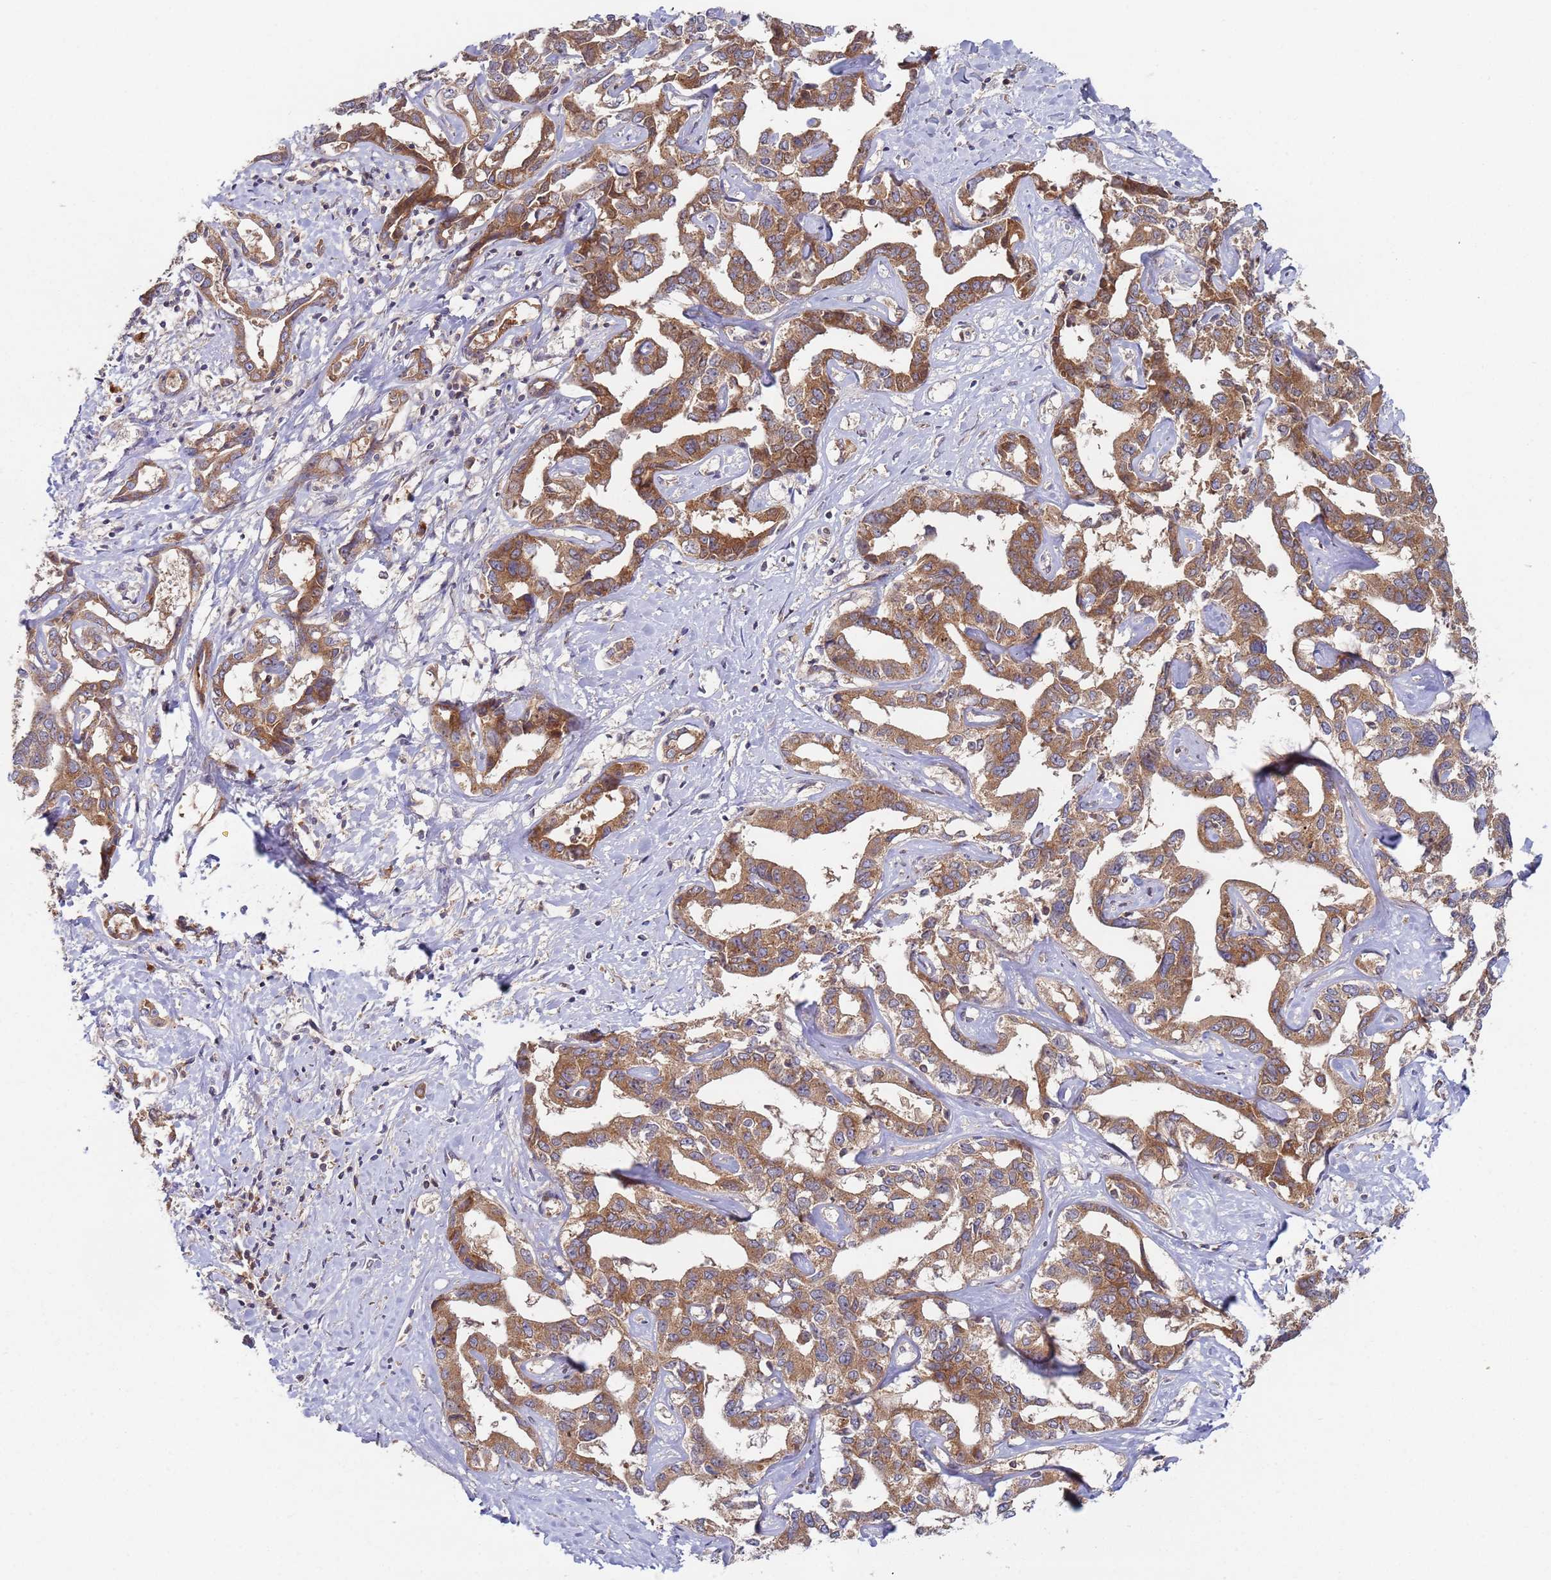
{"staining": {"intensity": "moderate", "quantity": ">75%", "location": "cytoplasmic/membranous"}, "tissue": "liver cancer", "cell_type": "Tumor cells", "image_type": "cancer", "snomed": [{"axis": "morphology", "description": "Cholangiocarcinoma"}, {"axis": "topography", "description": "Liver"}], "caption": "This histopathology image displays liver cholangiocarcinoma stained with immunohistochemistry (IHC) to label a protein in brown. The cytoplasmic/membranous of tumor cells show moderate positivity for the protein. Nuclei are counter-stained blue.", "gene": "OR5A2", "patient": {"sex": "male", "age": 59}}